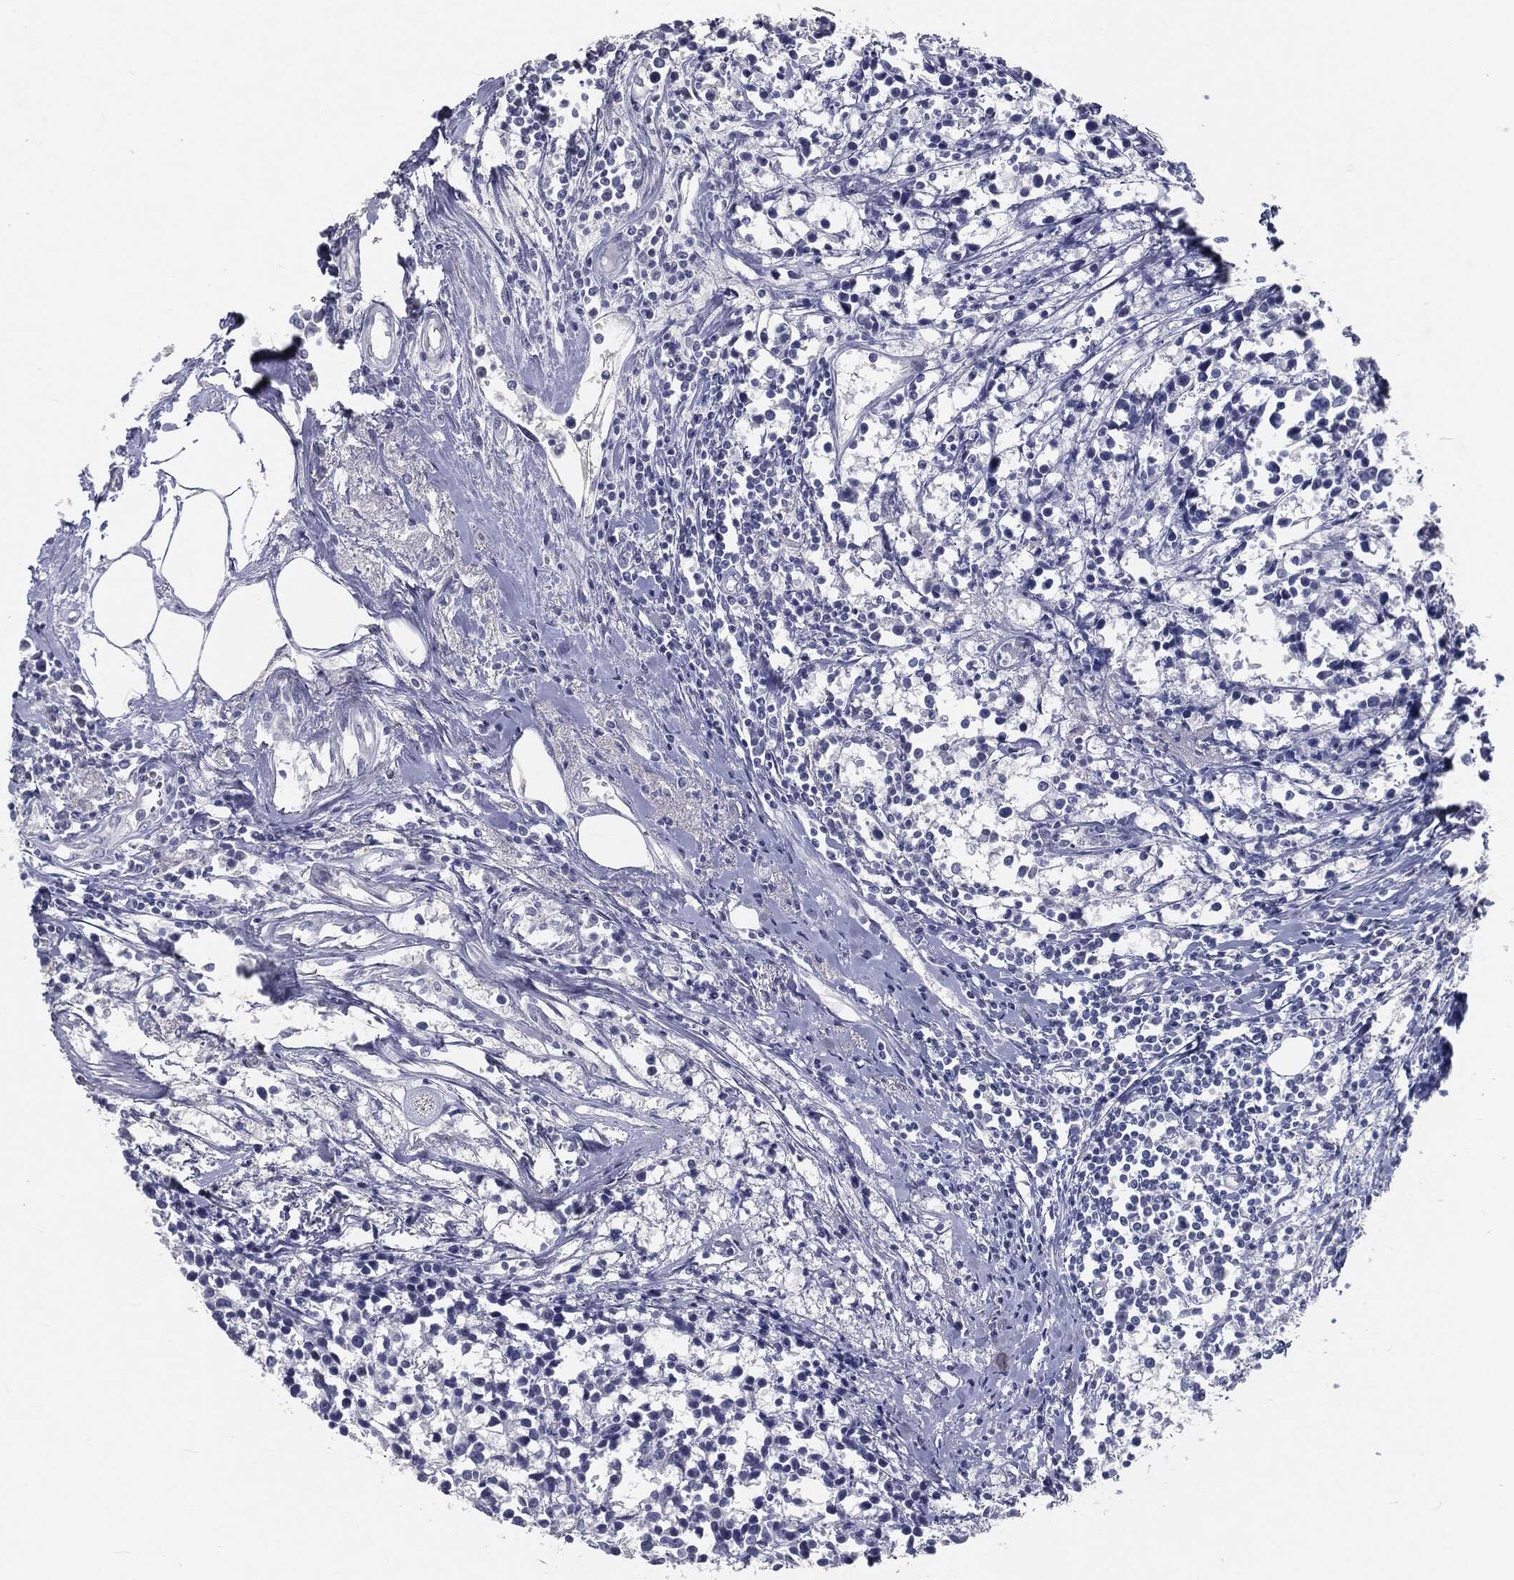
{"staining": {"intensity": "negative", "quantity": "none", "location": "none"}, "tissue": "breast cancer", "cell_type": "Tumor cells", "image_type": "cancer", "snomed": [{"axis": "morphology", "description": "Duct carcinoma"}, {"axis": "topography", "description": "Breast"}], "caption": "Immunohistochemistry of breast cancer (invasive ductal carcinoma) displays no staining in tumor cells.", "gene": "PRAME", "patient": {"sex": "female", "age": 80}}